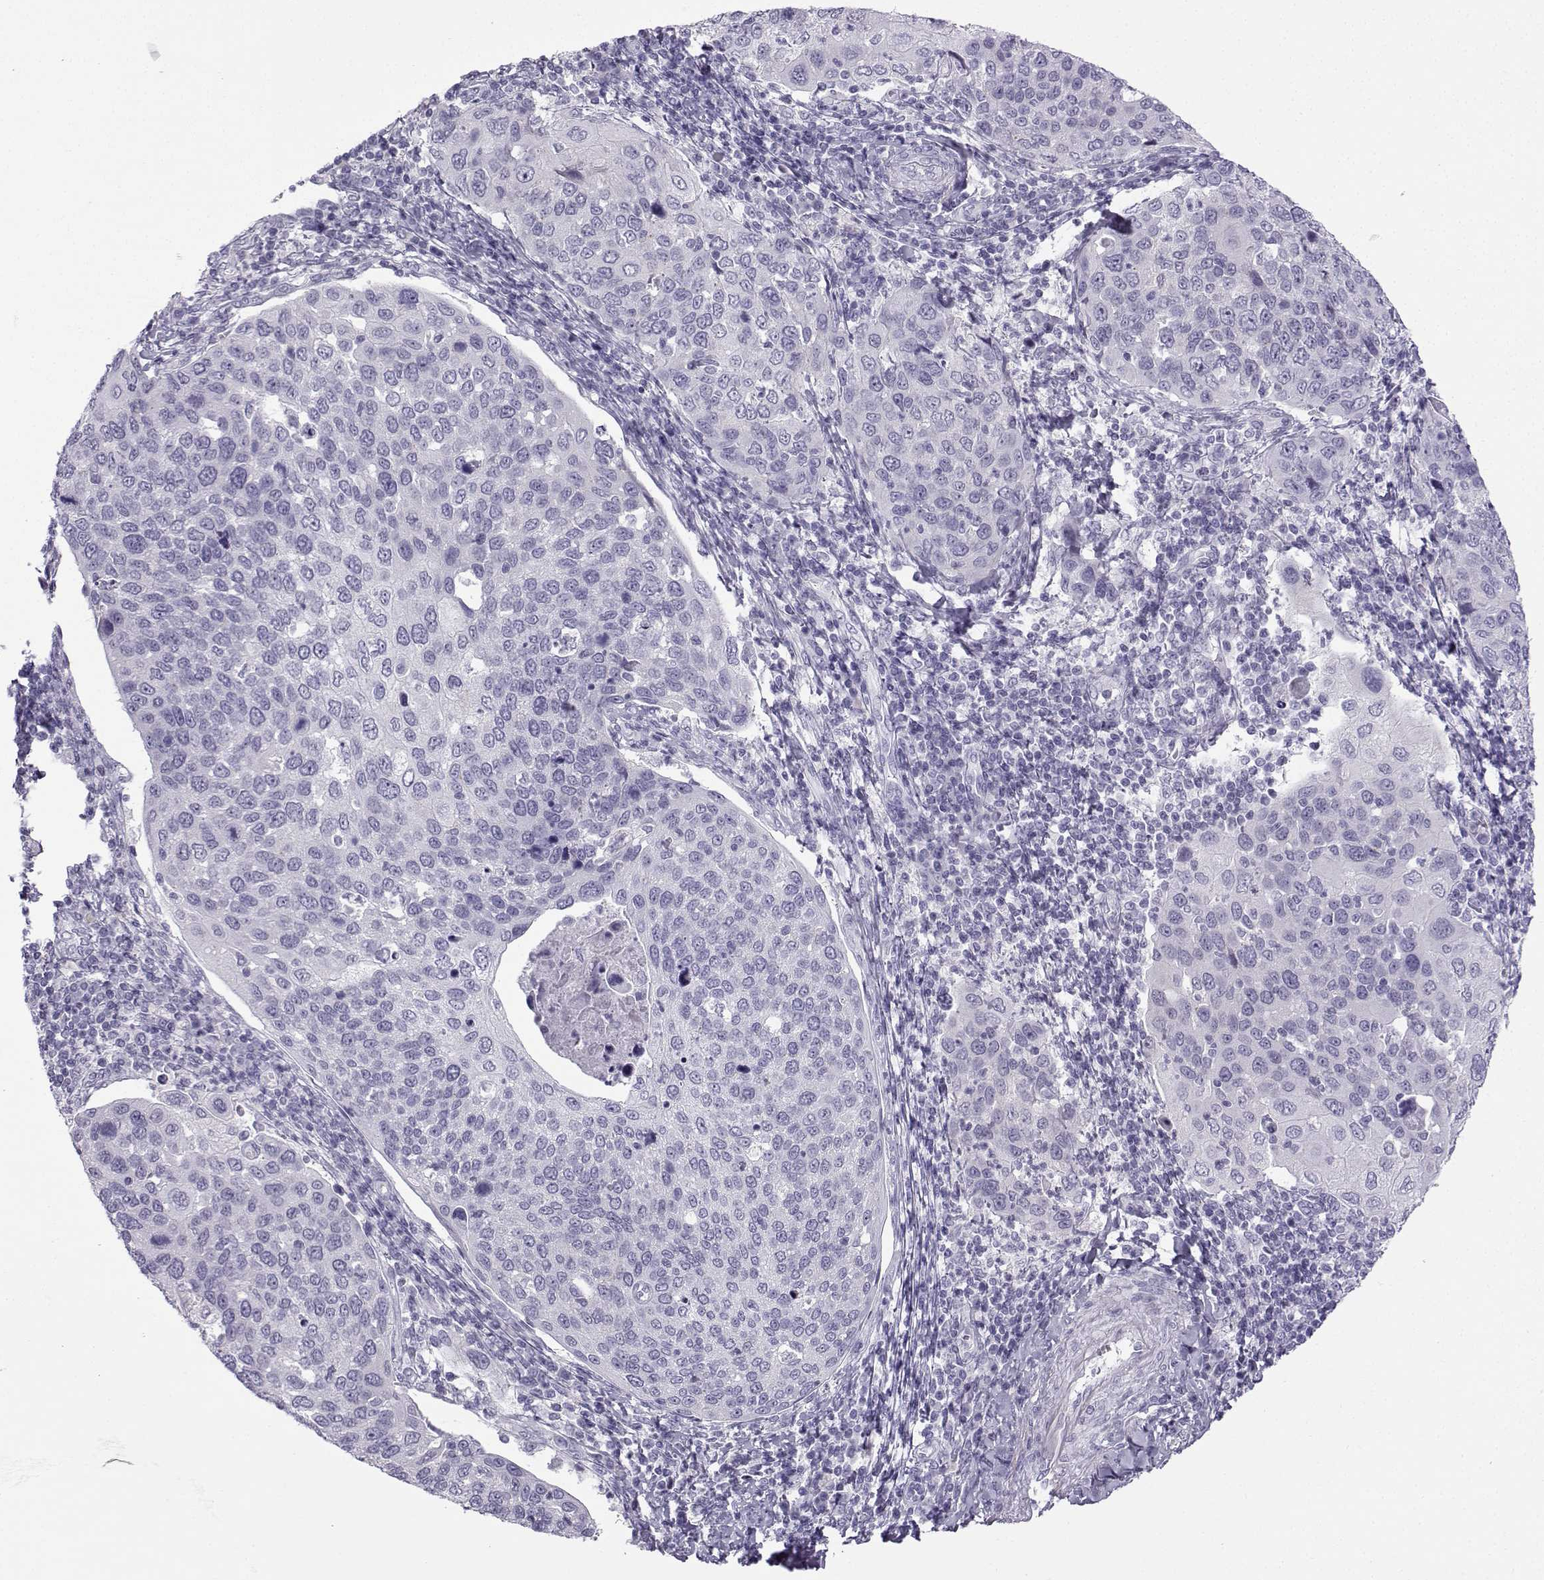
{"staining": {"intensity": "negative", "quantity": "none", "location": "none"}, "tissue": "cervical cancer", "cell_type": "Tumor cells", "image_type": "cancer", "snomed": [{"axis": "morphology", "description": "Squamous cell carcinoma, NOS"}, {"axis": "topography", "description": "Cervix"}], "caption": "Human cervical squamous cell carcinoma stained for a protein using immunohistochemistry demonstrates no staining in tumor cells.", "gene": "ZBTB8B", "patient": {"sex": "female", "age": 54}}